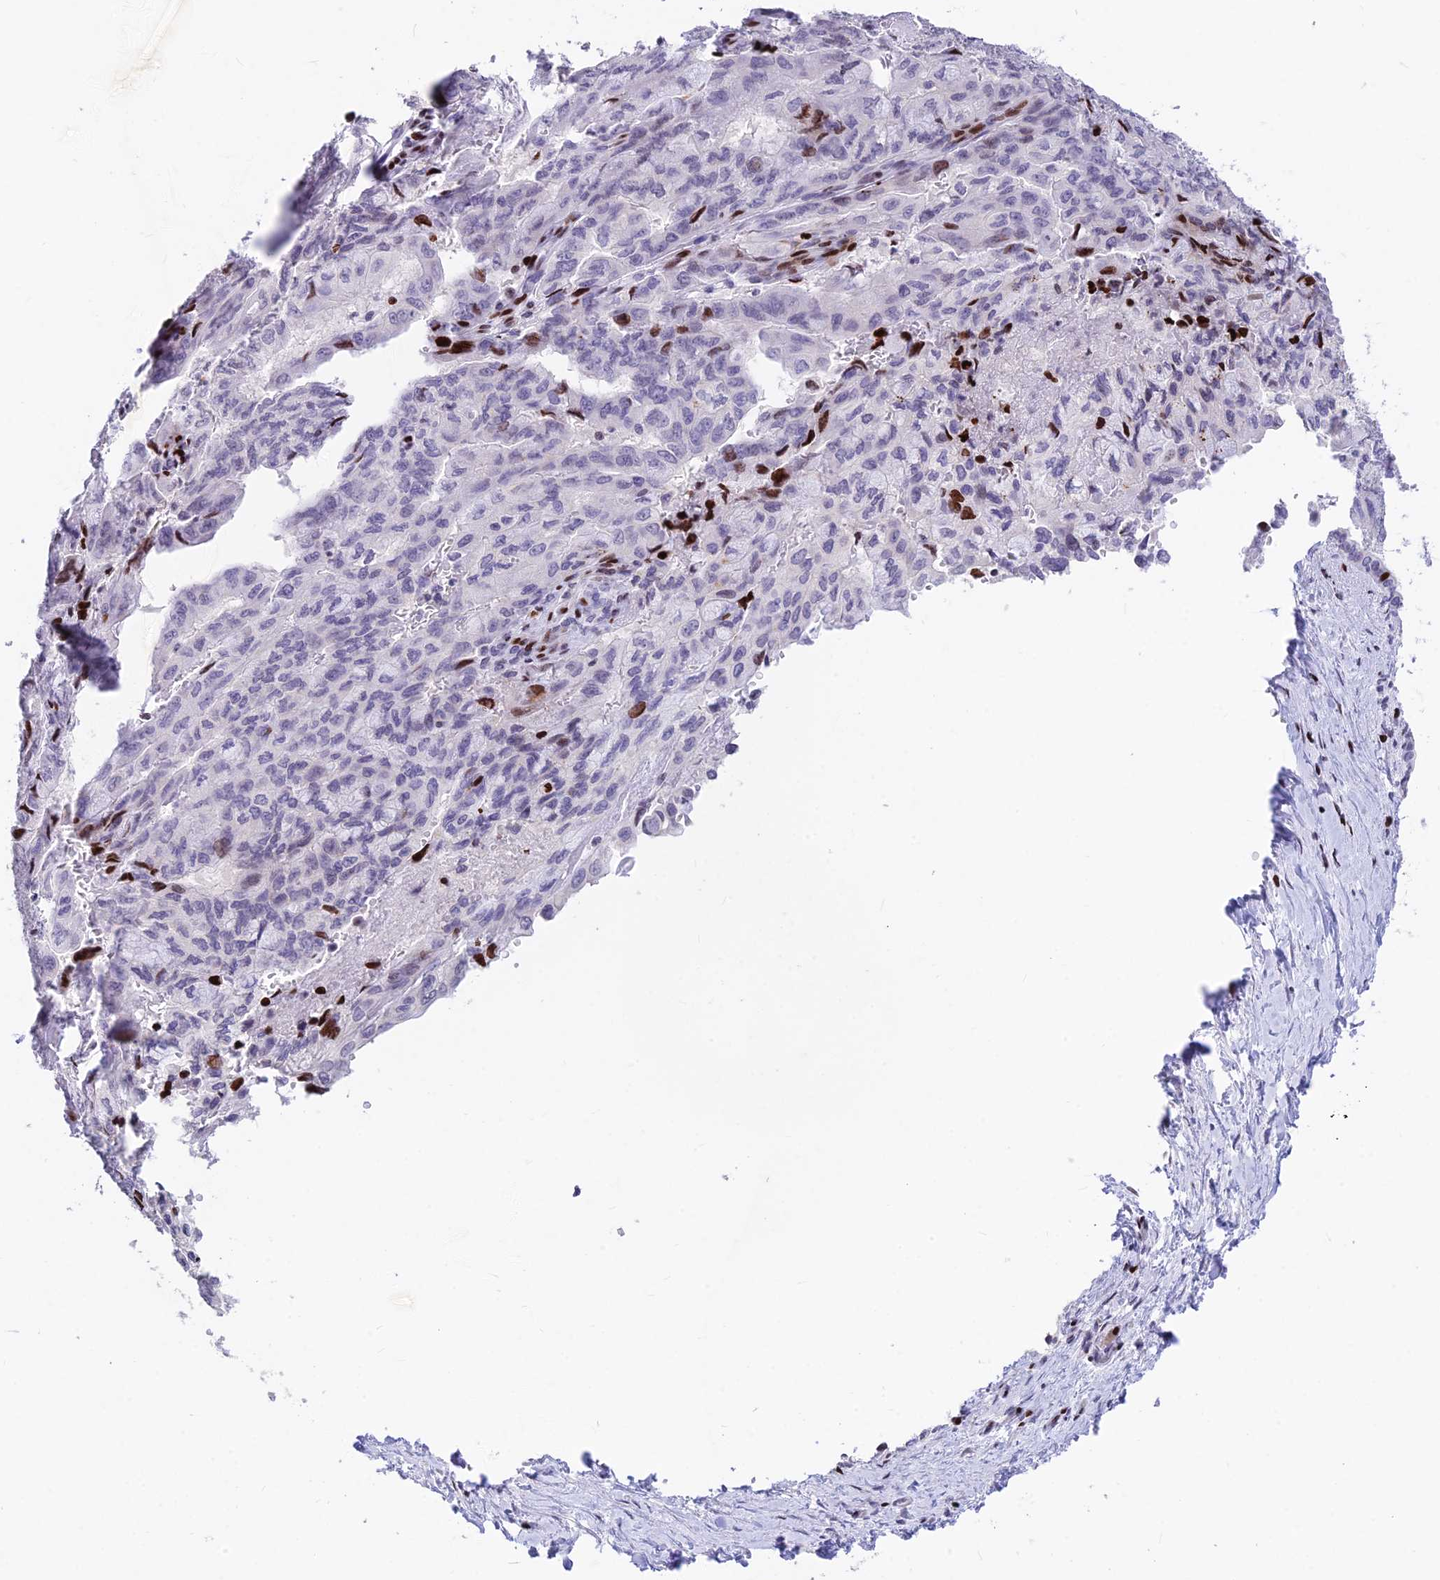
{"staining": {"intensity": "strong", "quantity": "<25%", "location": "nuclear"}, "tissue": "pancreatic cancer", "cell_type": "Tumor cells", "image_type": "cancer", "snomed": [{"axis": "morphology", "description": "Adenocarcinoma, NOS"}, {"axis": "topography", "description": "Pancreas"}], "caption": "This histopathology image demonstrates immunohistochemistry (IHC) staining of pancreatic adenocarcinoma, with medium strong nuclear positivity in about <25% of tumor cells.", "gene": "PRPS1", "patient": {"sex": "male", "age": 51}}